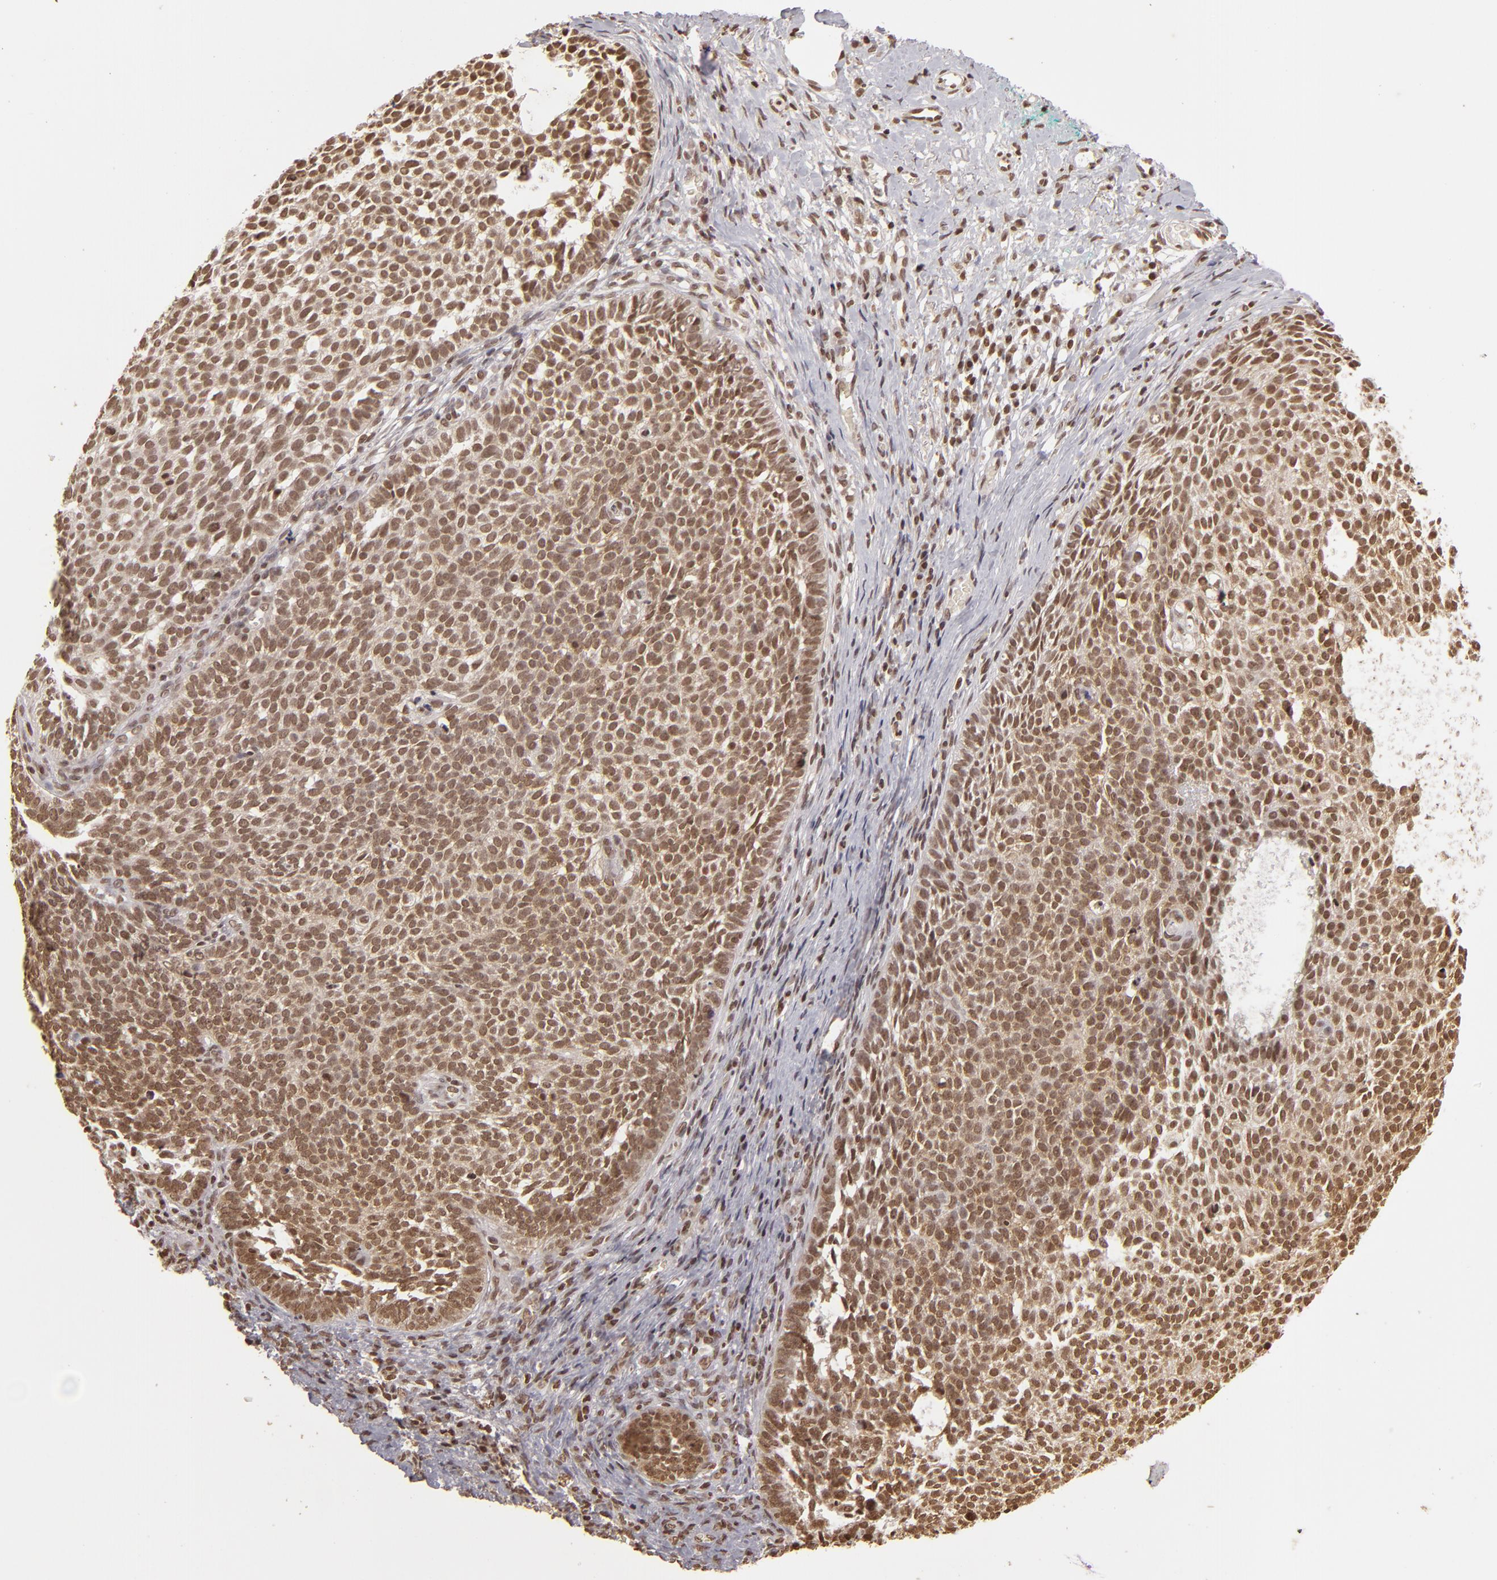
{"staining": {"intensity": "strong", "quantity": ">75%", "location": "nuclear"}, "tissue": "skin cancer", "cell_type": "Tumor cells", "image_type": "cancer", "snomed": [{"axis": "morphology", "description": "Basal cell carcinoma"}, {"axis": "topography", "description": "Skin"}], "caption": "Skin cancer tissue demonstrates strong nuclear expression in about >75% of tumor cells, visualized by immunohistochemistry. (Stains: DAB in brown, nuclei in blue, Microscopy: brightfield microscopy at high magnification).", "gene": "CUL3", "patient": {"sex": "male", "age": 63}}